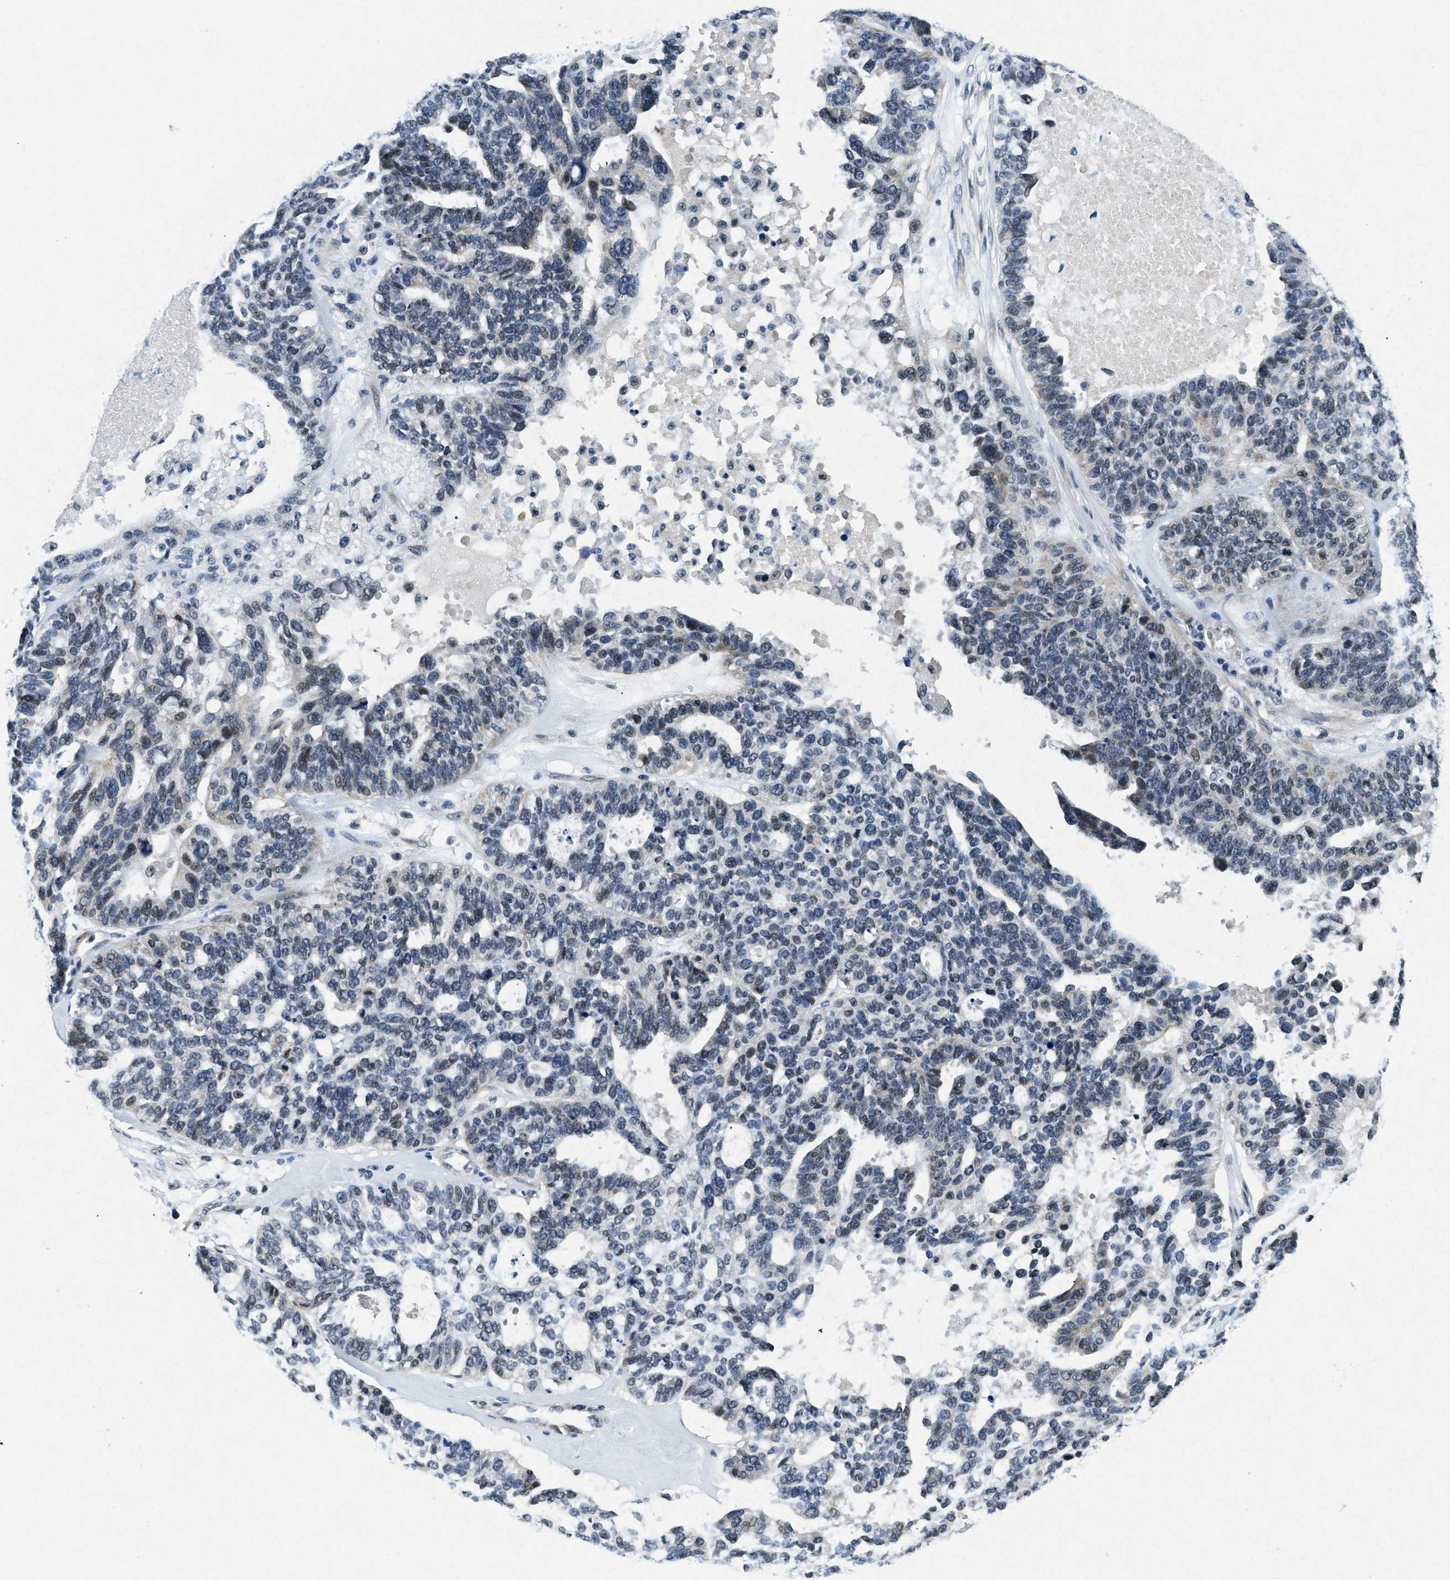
{"staining": {"intensity": "weak", "quantity": "25%-75%", "location": "nuclear"}, "tissue": "ovarian cancer", "cell_type": "Tumor cells", "image_type": "cancer", "snomed": [{"axis": "morphology", "description": "Cystadenocarcinoma, serous, NOS"}, {"axis": "topography", "description": "Ovary"}], "caption": "Serous cystadenocarcinoma (ovarian) stained for a protein (brown) exhibits weak nuclear positive positivity in approximately 25%-75% of tumor cells.", "gene": "PHLDA1", "patient": {"sex": "female", "age": 59}}